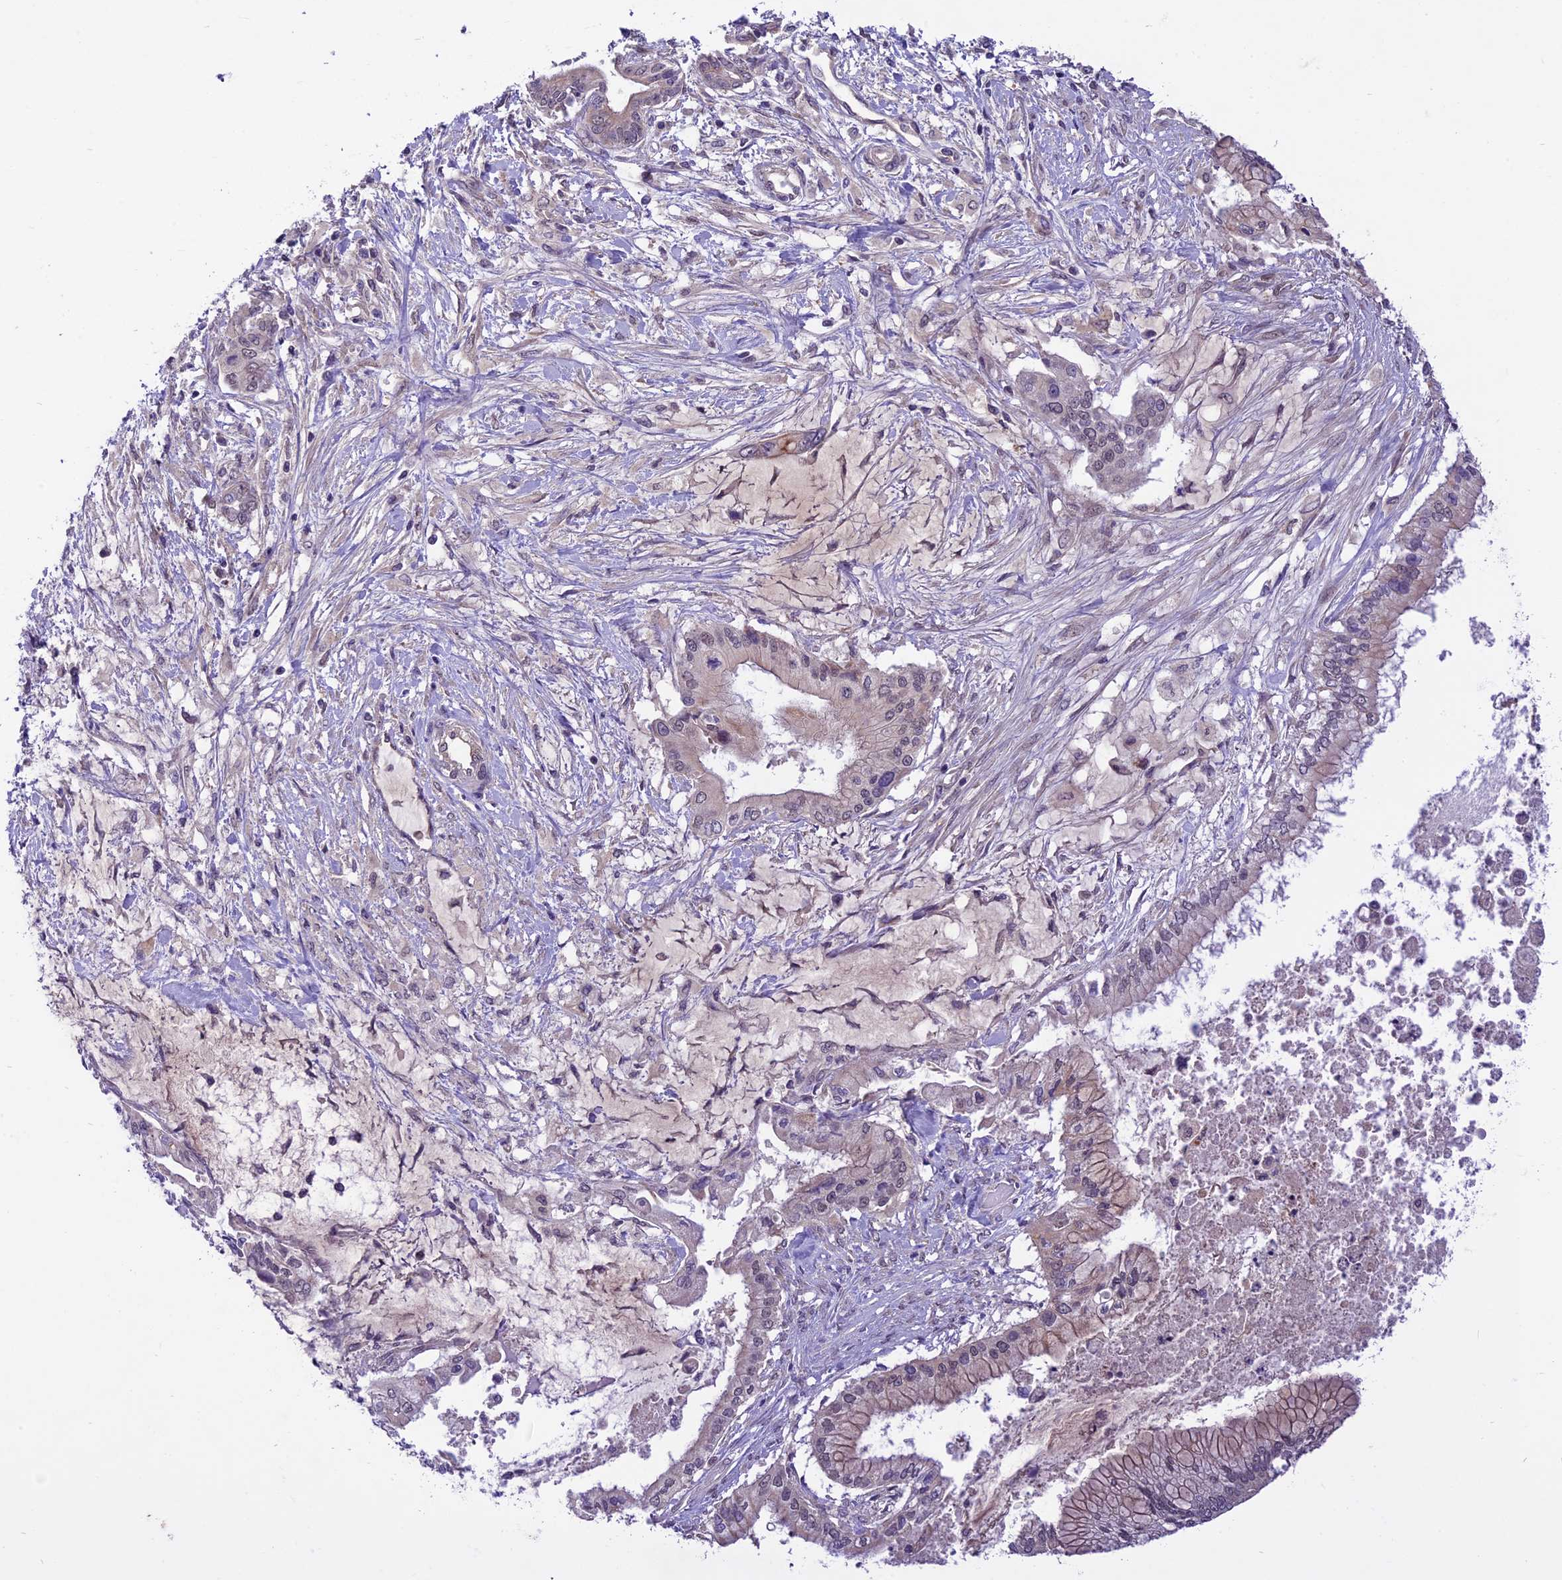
{"staining": {"intensity": "weak", "quantity": "<25%", "location": "nuclear"}, "tissue": "pancreatic cancer", "cell_type": "Tumor cells", "image_type": "cancer", "snomed": [{"axis": "morphology", "description": "Adenocarcinoma, NOS"}, {"axis": "topography", "description": "Pancreas"}], "caption": "Tumor cells show no significant positivity in pancreatic cancer.", "gene": "SPRED1", "patient": {"sex": "male", "age": 46}}